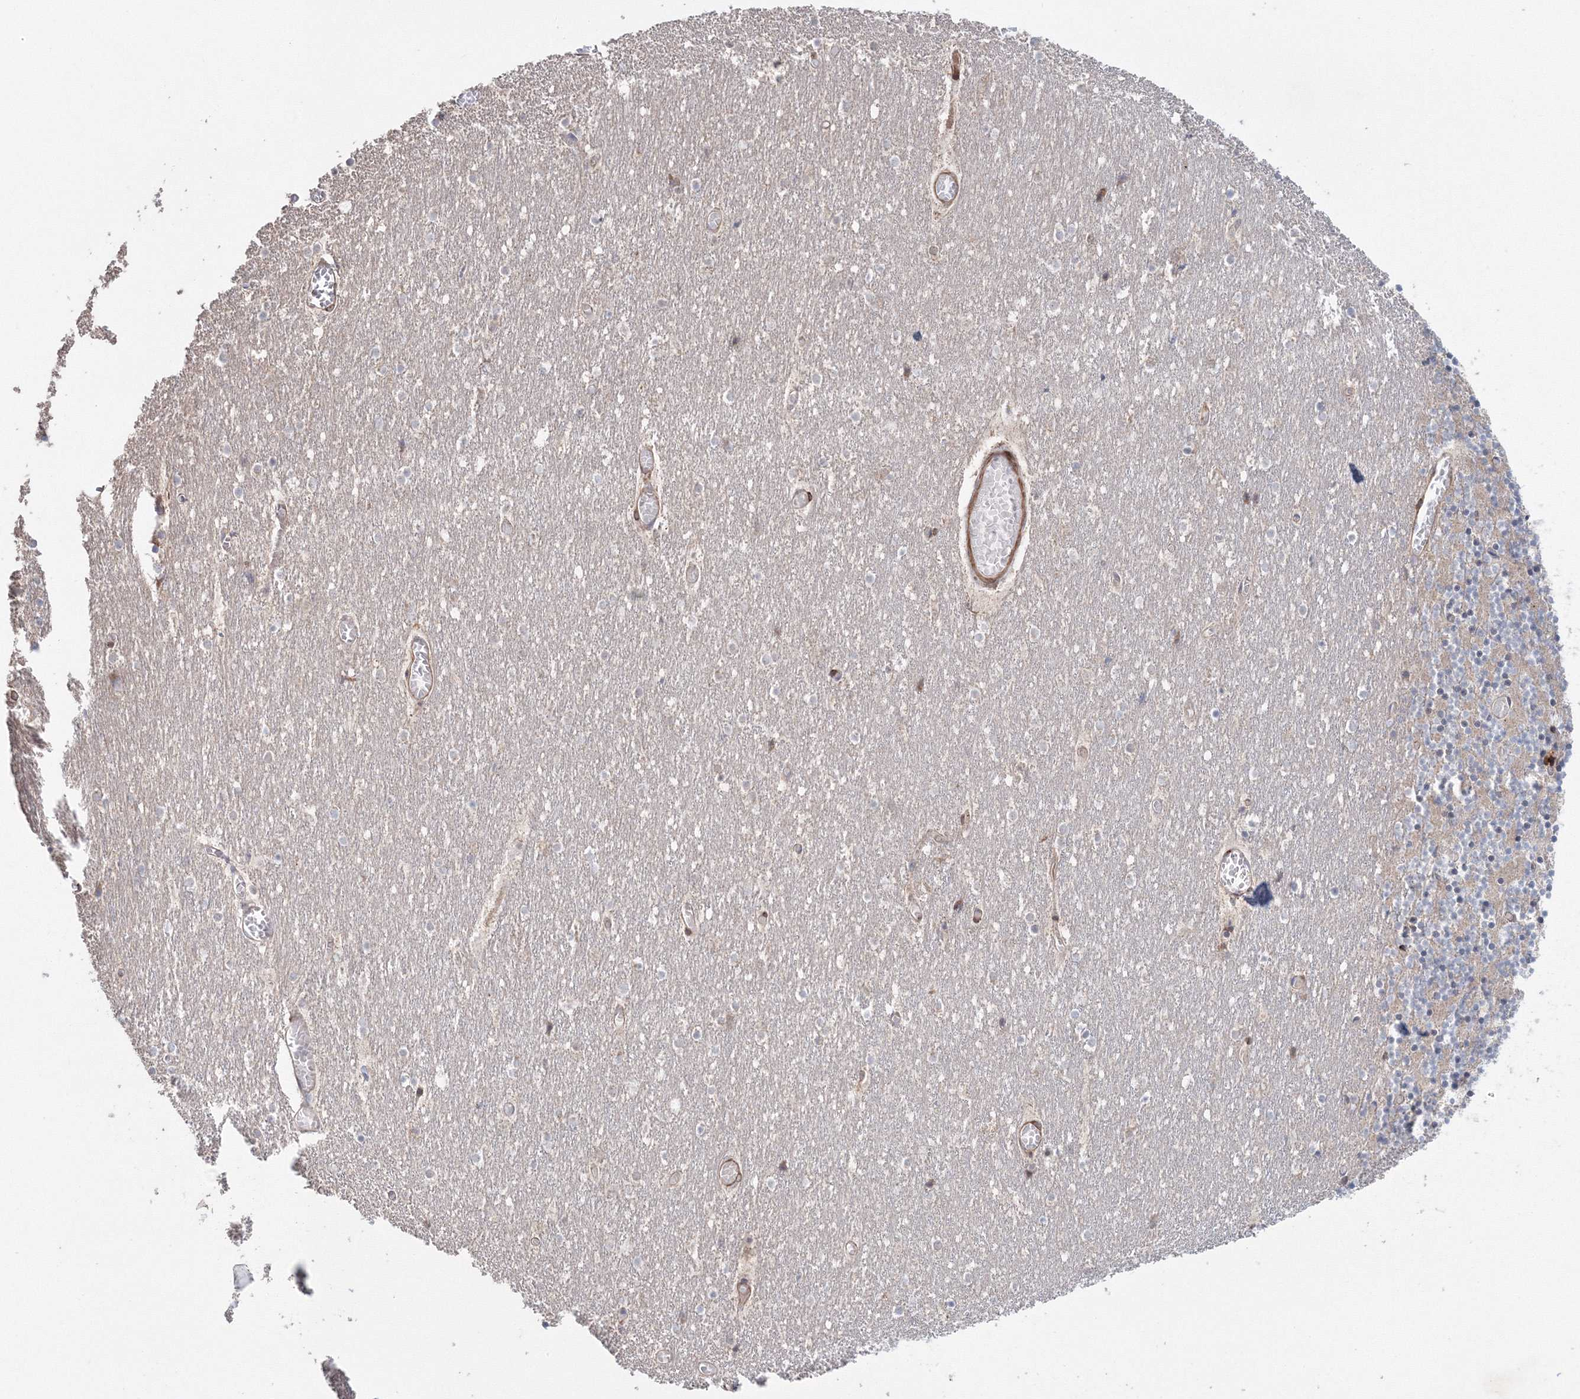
{"staining": {"intensity": "weak", "quantity": "<25%", "location": "cytoplasmic/membranous"}, "tissue": "cerebellum", "cell_type": "Cells in granular layer", "image_type": "normal", "snomed": [{"axis": "morphology", "description": "Normal tissue, NOS"}, {"axis": "topography", "description": "Cerebellum"}], "caption": "High magnification brightfield microscopy of benign cerebellum stained with DAB (brown) and counterstained with hematoxylin (blue): cells in granular layer show no significant staining. The staining is performed using DAB (3,3'-diaminobenzidine) brown chromogen with nuclei counter-stained in using hematoxylin.", "gene": "NOA1", "patient": {"sex": "female", "age": 28}}